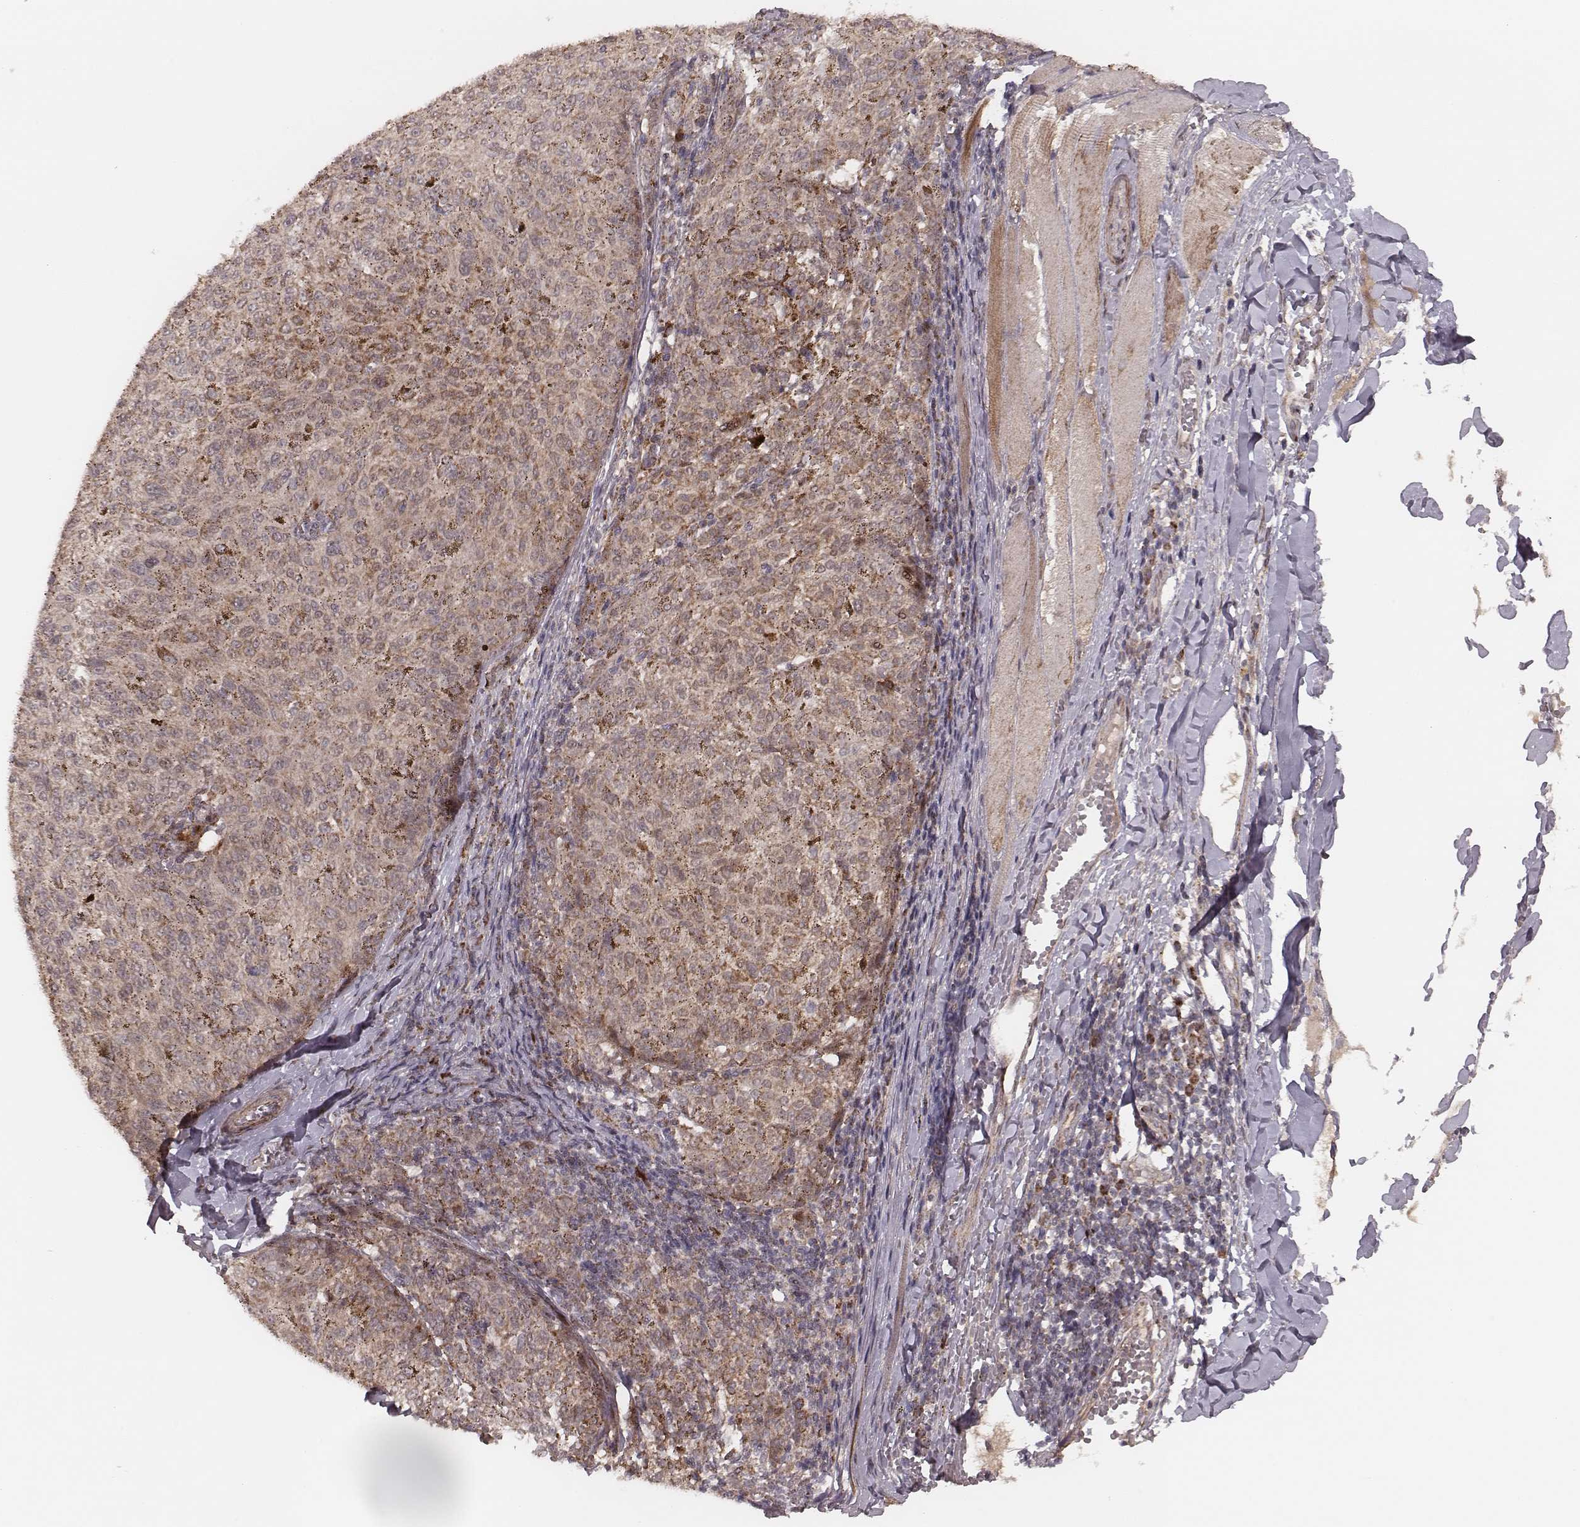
{"staining": {"intensity": "weak", "quantity": ">75%", "location": "cytoplasmic/membranous"}, "tissue": "melanoma", "cell_type": "Tumor cells", "image_type": "cancer", "snomed": [{"axis": "morphology", "description": "Malignant melanoma, NOS"}, {"axis": "topography", "description": "Skin"}], "caption": "Immunohistochemistry histopathology image of neoplastic tissue: human melanoma stained using immunohistochemistry (IHC) exhibits low levels of weak protein expression localized specifically in the cytoplasmic/membranous of tumor cells, appearing as a cytoplasmic/membranous brown color.", "gene": "NDUFA7", "patient": {"sex": "female", "age": 72}}